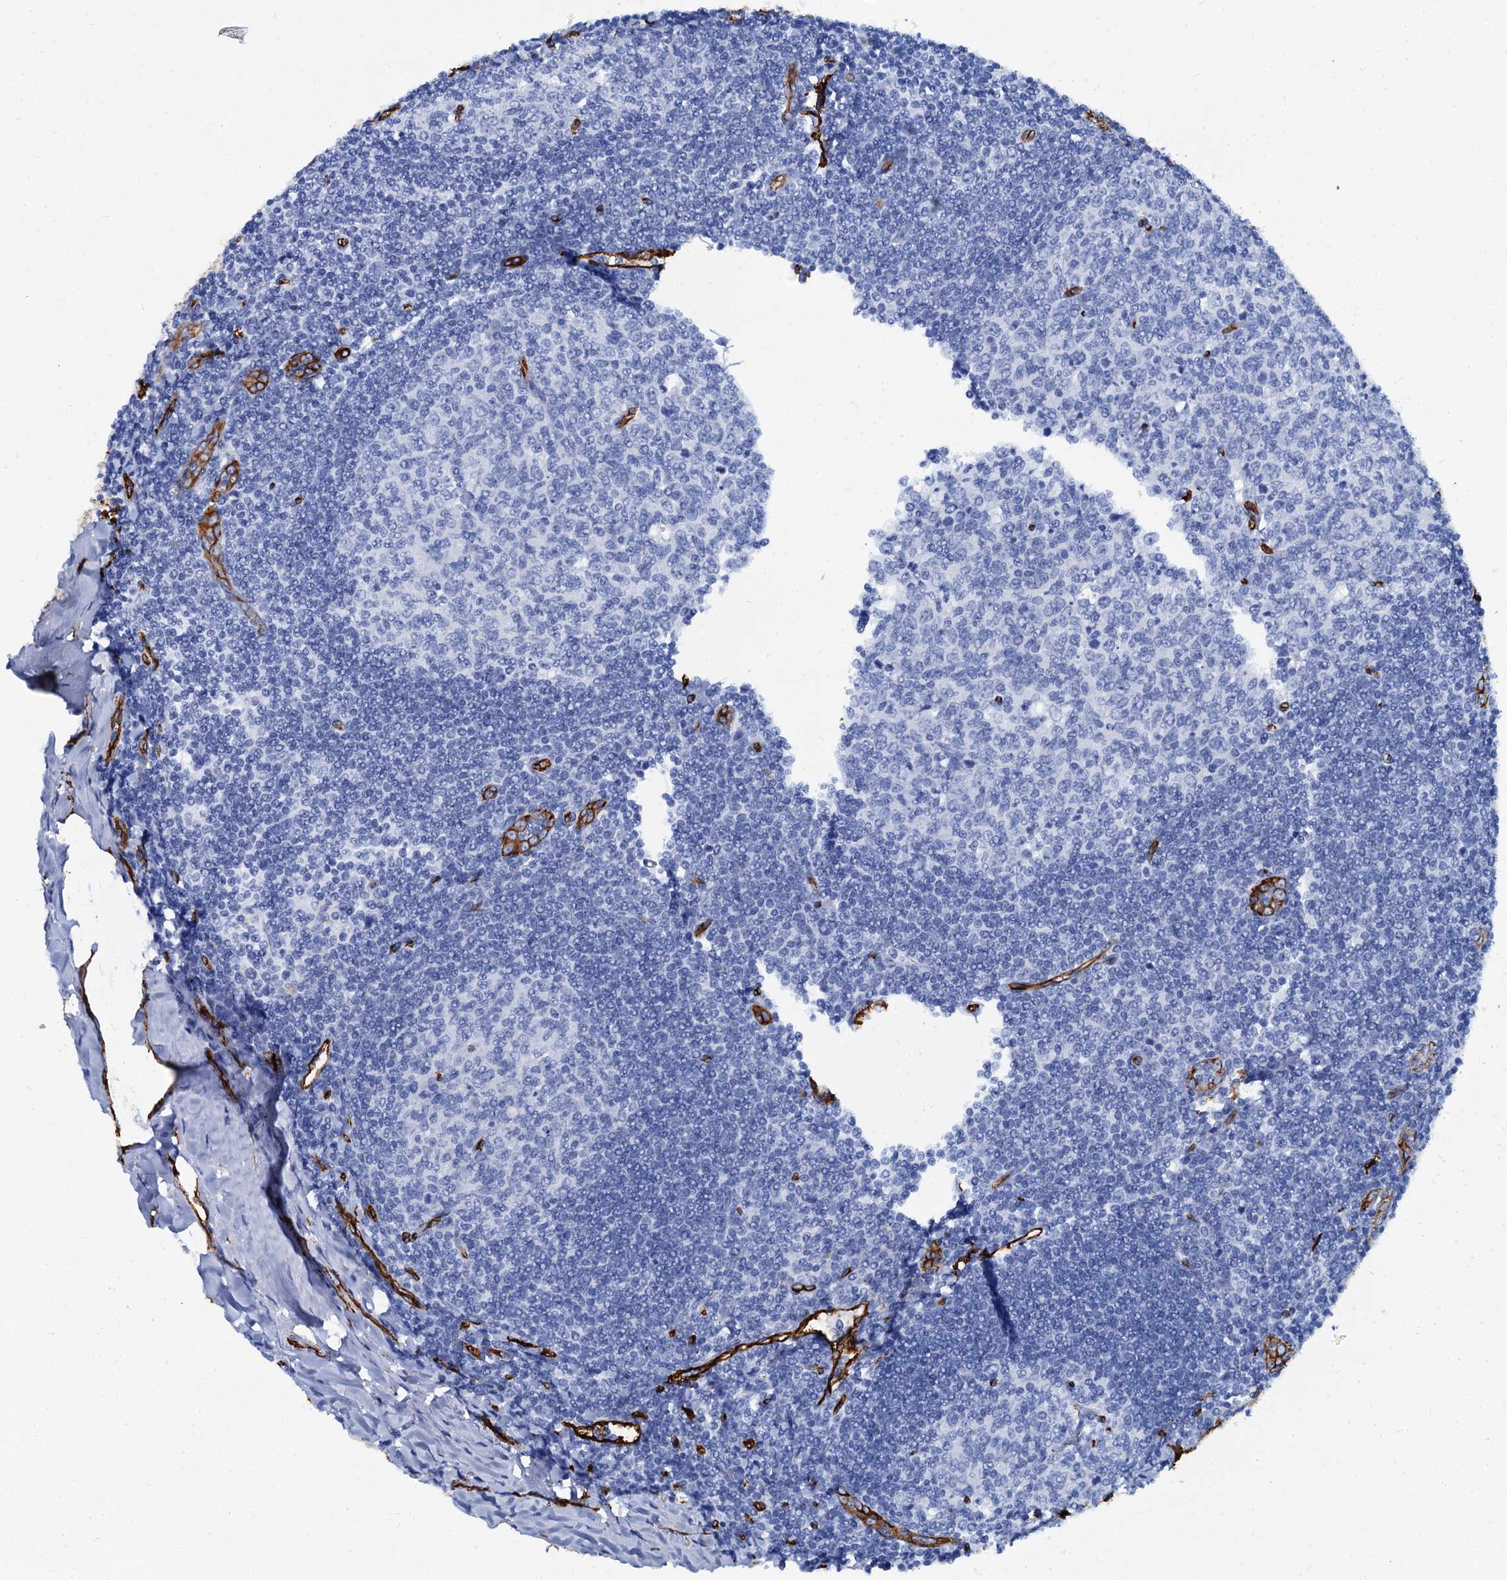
{"staining": {"intensity": "negative", "quantity": "none", "location": "none"}, "tissue": "tonsil", "cell_type": "Germinal center cells", "image_type": "normal", "snomed": [{"axis": "morphology", "description": "Normal tissue, NOS"}, {"axis": "topography", "description": "Tonsil"}], "caption": "Tonsil was stained to show a protein in brown. There is no significant staining in germinal center cells. Brightfield microscopy of IHC stained with DAB (brown) and hematoxylin (blue), captured at high magnification.", "gene": "CAVIN2", "patient": {"sex": "male", "age": 27}}